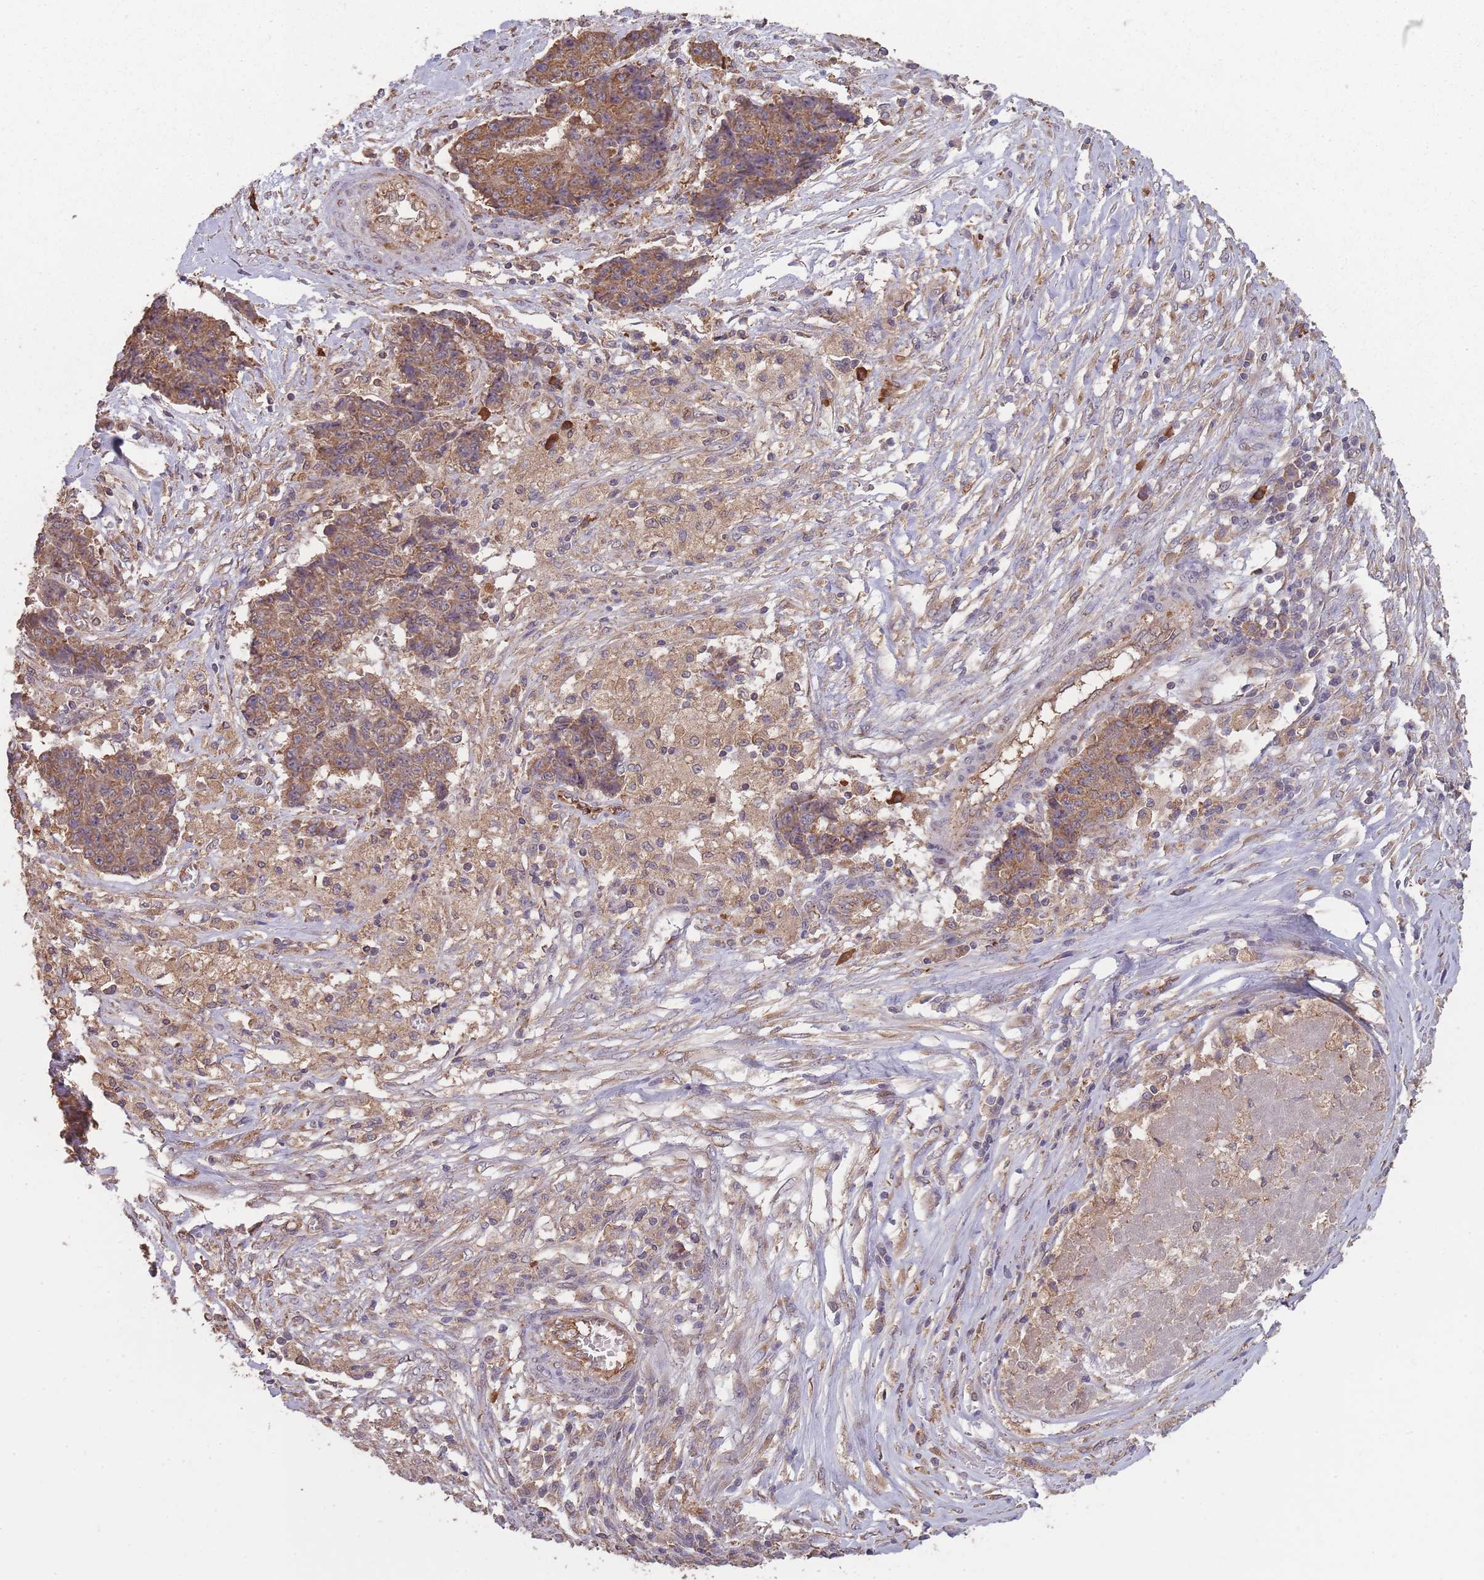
{"staining": {"intensity": "moderate", "quantity": ">75%", "location": "cytoplasmic/membranous"}, "tissue": "ovarian cancer", "cell_type": "Tumor cells", "image_type": "cancer", "snomed": [{"axis": "morphology", "description": "Carcinoma, endometroid"}, {"axis": "topography", "description": "Ovary"}], "caption": "A brown stain labels moderate cytoplasmic/membranous positivity of a protein in human endometroid carcinoma (ovarian) tumor cells.", "gene": "SANBR", "patient": {"sex": "female", "age": 42}}